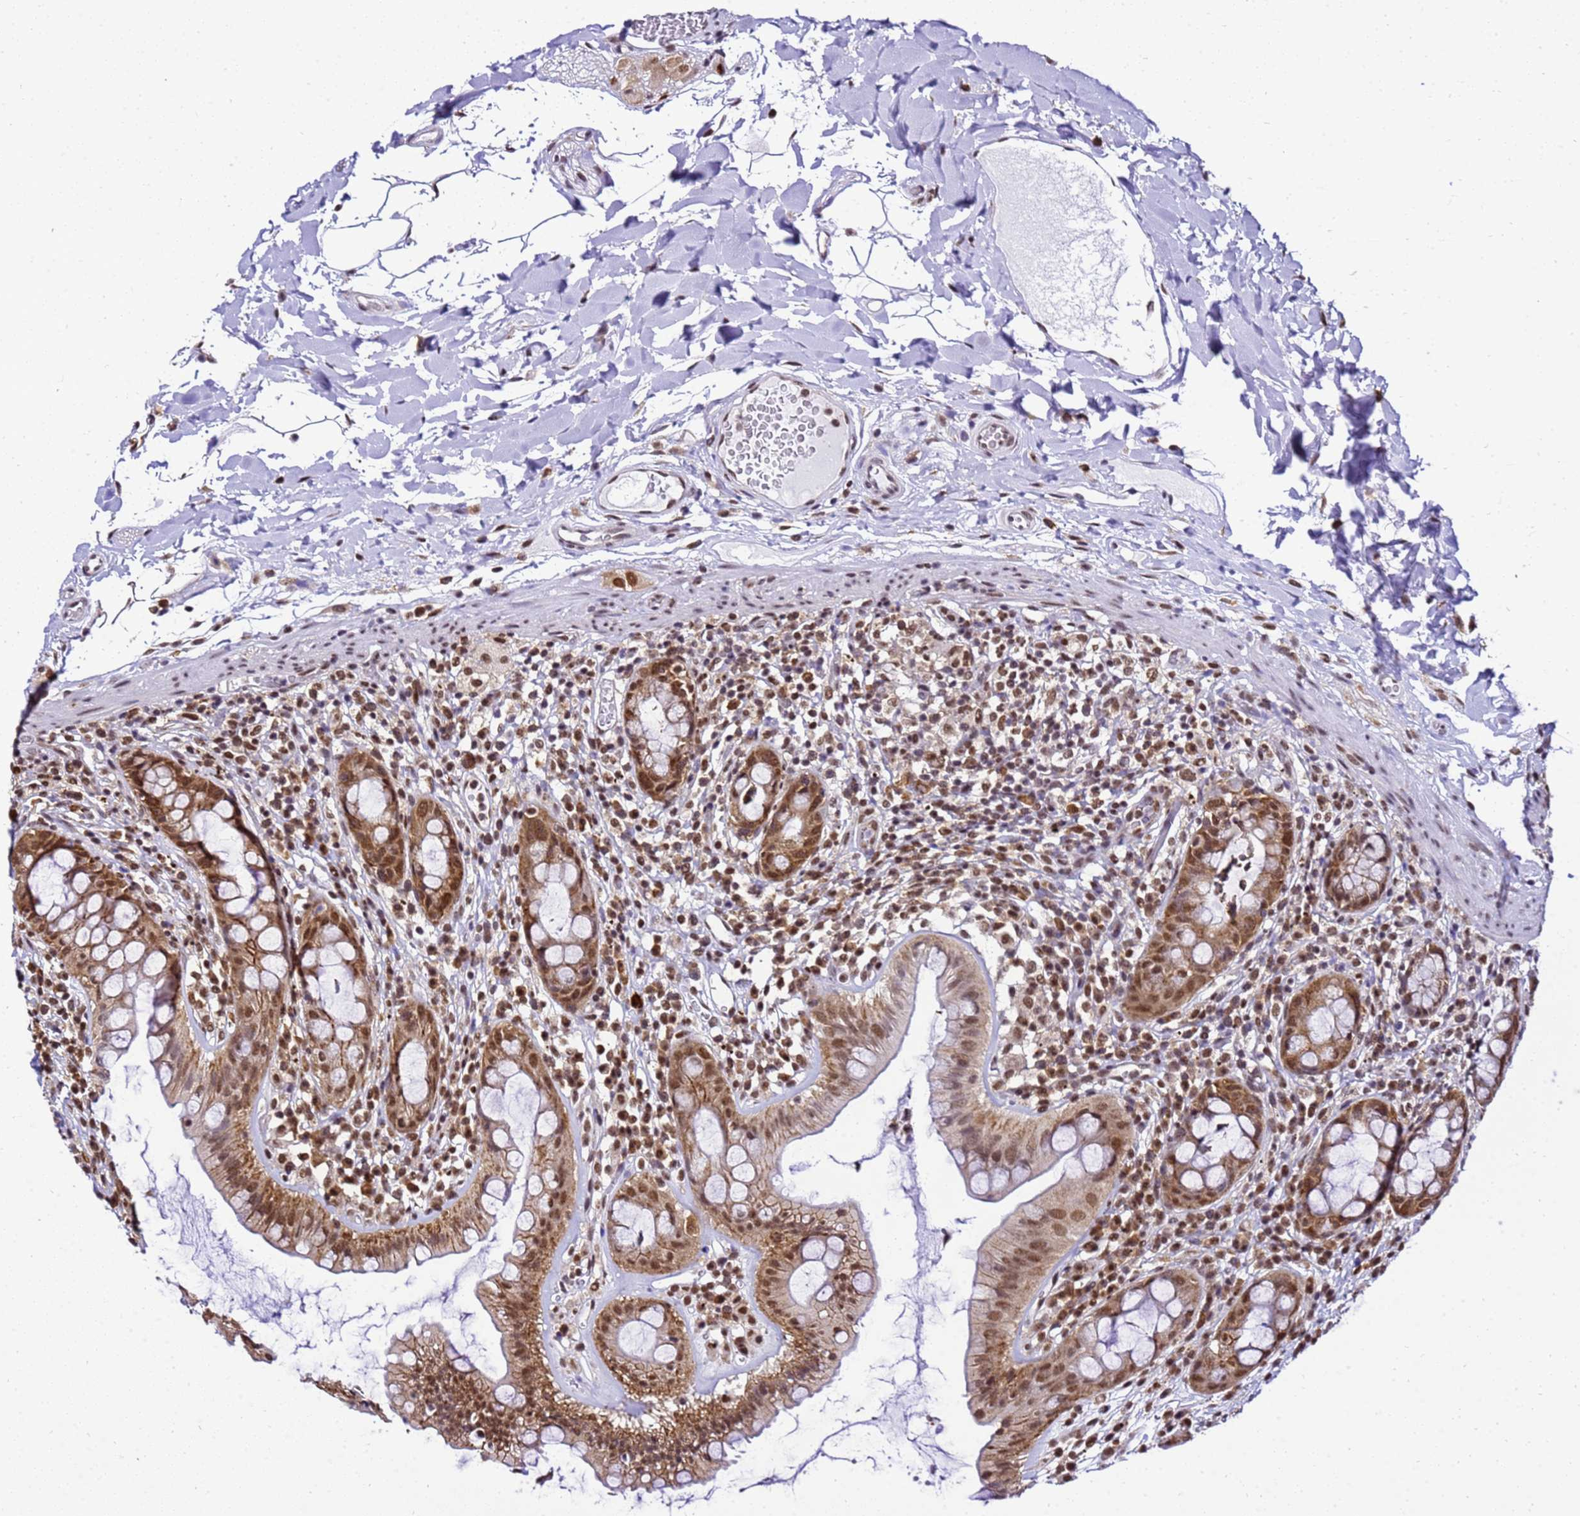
{"staining": {"intensity": "moderate", "quantity": ">75%", "location": "cytoplasmic/membranous,nuclear"}, "tissue": "rectum", "cell_type": "Glandular cells", "image_type": "normal", "snomed": [{"axis": "morphology", "description": "Normal tissue, NOS"}, {"axis": "topography", "description": "Rectum"}], "caption": "This histopathology image displays immunohistochemistry (IHC) staining of unremarkable human rectum, with medium moderate cytoplasmic/membranous,nuclear positivity in approximately >75% of glandular cells.", "gene": "SMN1", "patient": {"sex": "female", "age": 57}}